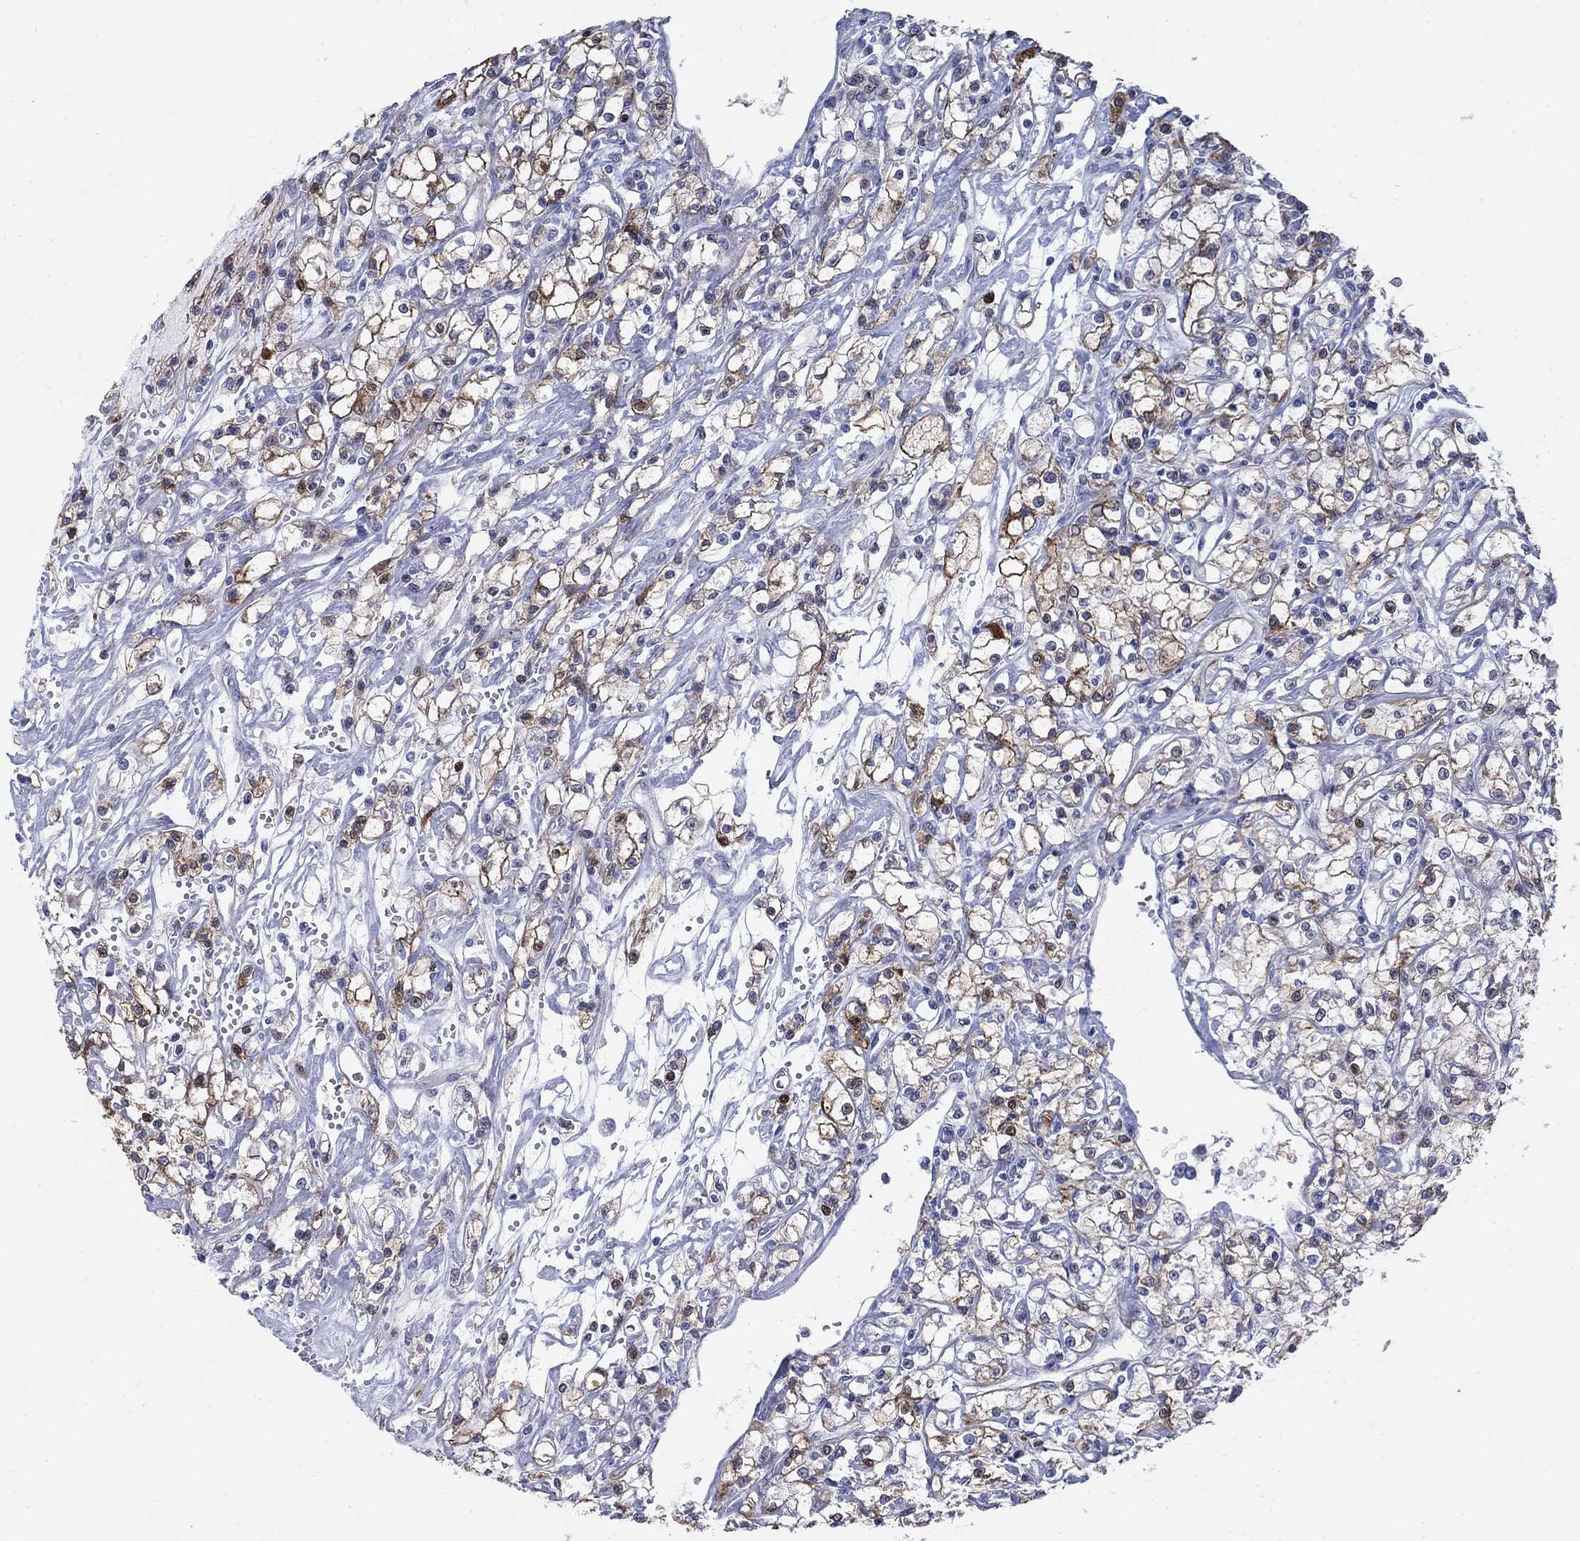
{"staining": {"intensity": "moderate", "quantity": "25%-75%", "location": "cytoplasmic/membranous"}, "tissue": "renal cancer", "cell_type": "Tumor cells", "image_type": "cancer", "snomed": [{"axis": "morphology", "description": "Adenocarcinoma, NOS"}, {"axis": "topography", "description": "Kidney"}], "caption": "IHC (DAB (3,3'-diaminobenzidine)) staining of renal cancer reveals moderate cytoplasmic/membranous protein expression in approximately 25%-75% of tumor cells.", "gene": "MYO3A", "patient": {"sex": "female", "age": 59}}